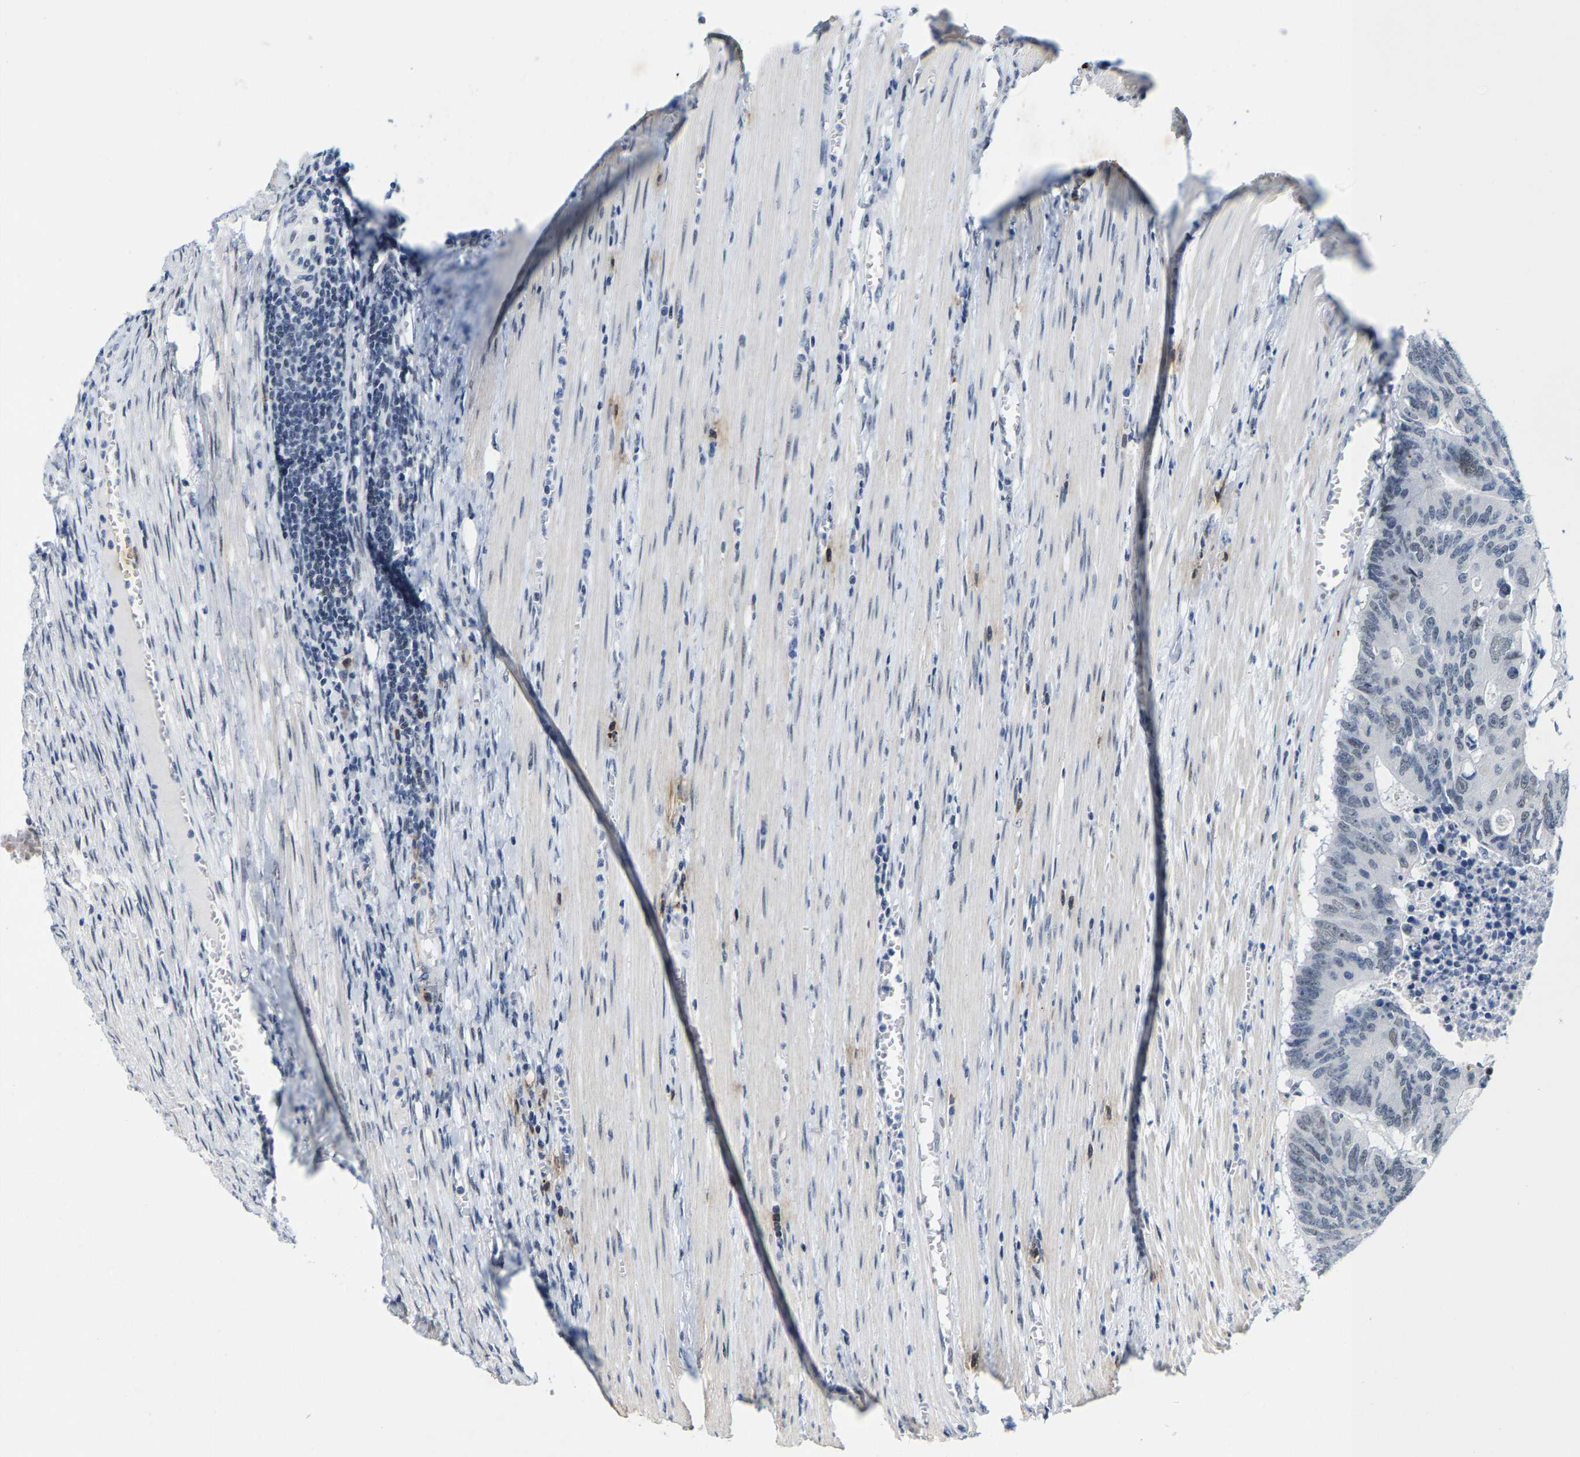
{"staining": {"intensity": "negative", "quantity": "none", "location": "none"}, "tissue": "colorectal cancer", "cell_type": "Tumor cells", "image_type": "cancer", "snomed": [{"axis": "morphology", "description": "Adenocarcinoma, NOS"}, {"axis": "topography", "description": "Colon"}], "caption": "An immunohistochemistry (IHC) histopathology image of colorectal cancer is shown. There is no staining in tumor cells of colorectal cancer.", "gene": "SETD1B", "patient": {"sex": "male", "age": 87}}